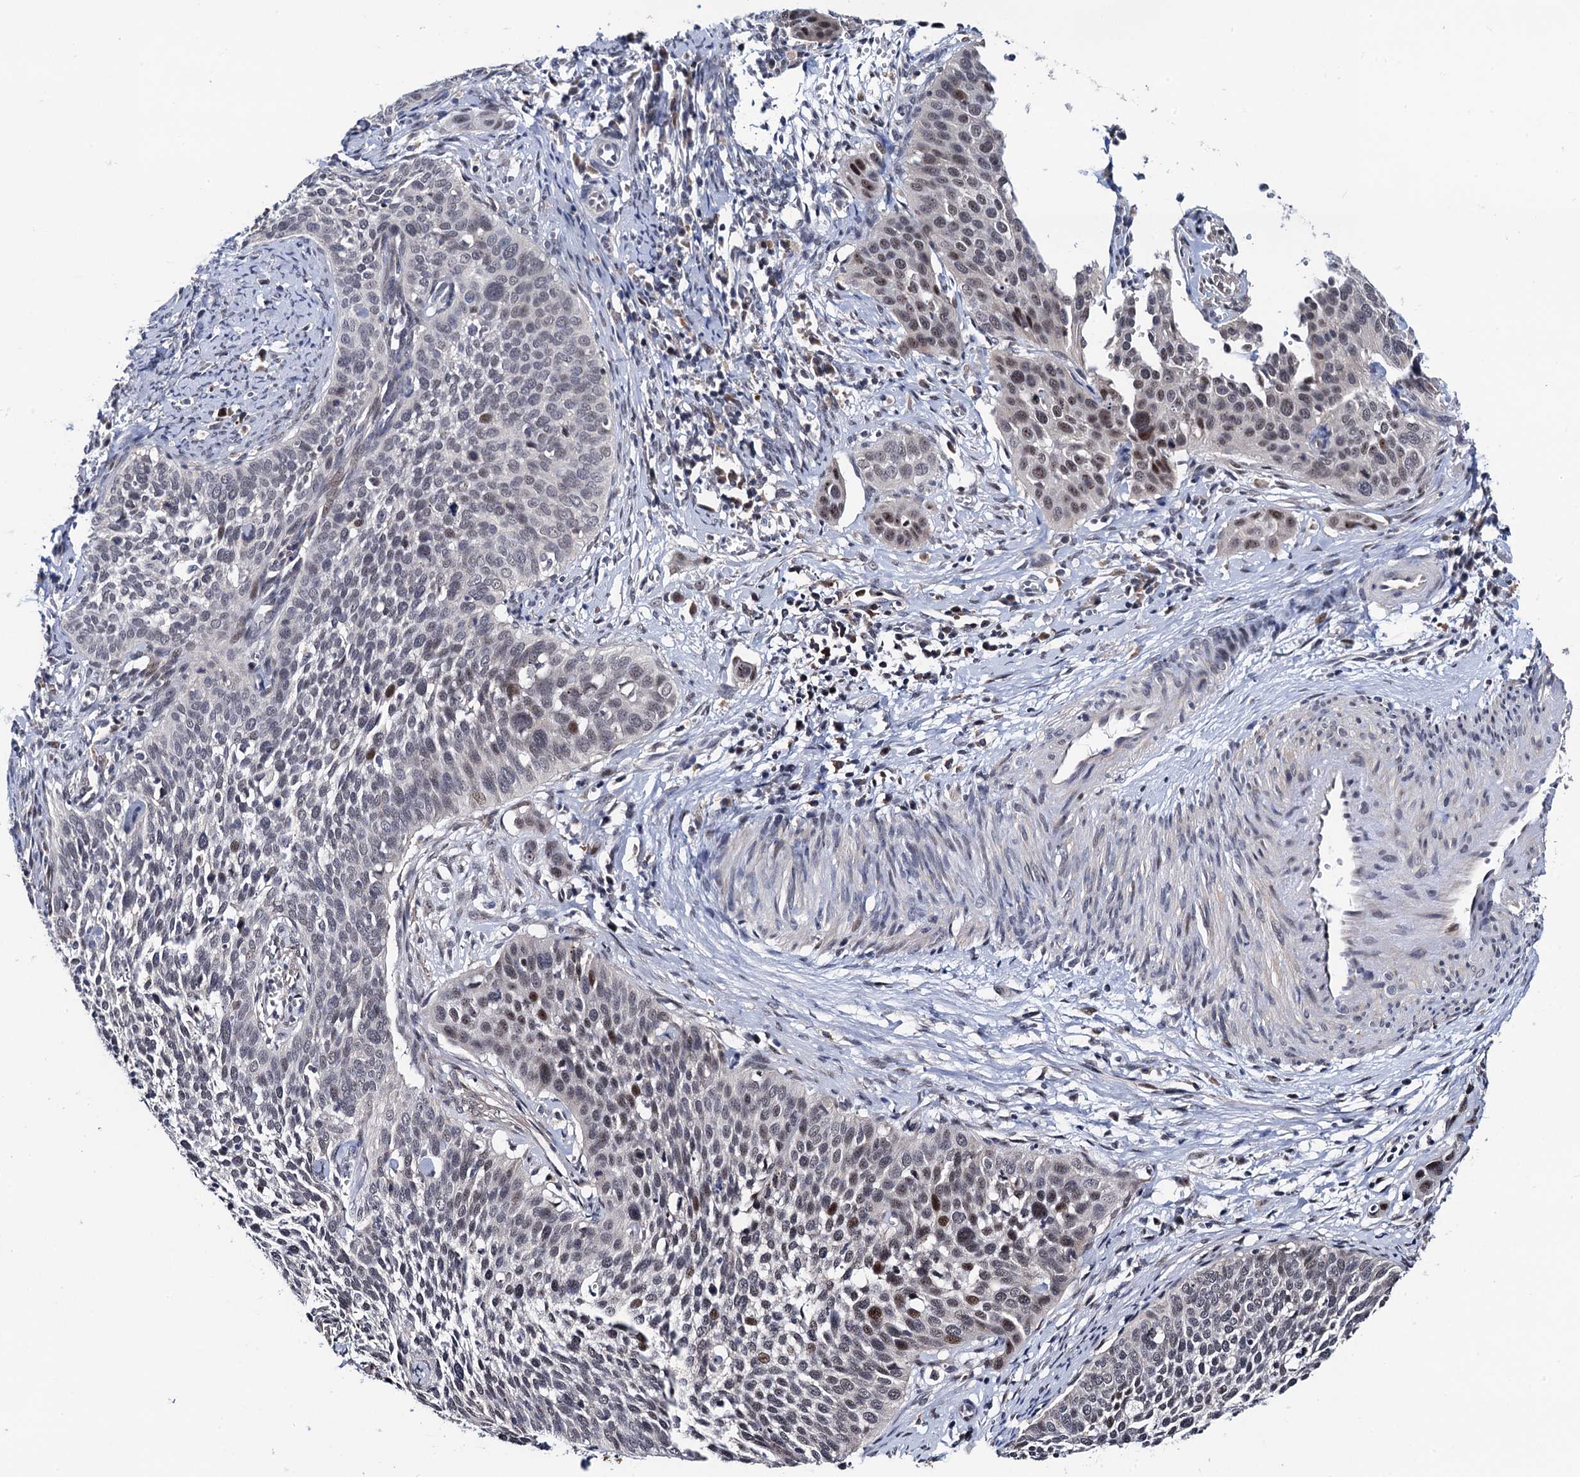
{"staining": {"intensity": "moderate", "quantity": "<25%", "location": "nuclear"}, "tissue": "cervical cancer", "cell_type": "Tumor cells", "image_type": "cancer", "snomed": [{"axis": "morphology", "description": "Squamous cell carcinoma, NOS"}, {"axis": "topography", "description": "Cervix"}], "caption": "Cervical squamous cell carcinoma was stained to show a protein in brown. There is low levels of moderate nuclear expression in about <25% of tumor cells.", "gene": "FAM222A", "patient": {"sex": "female", "age": 34}}